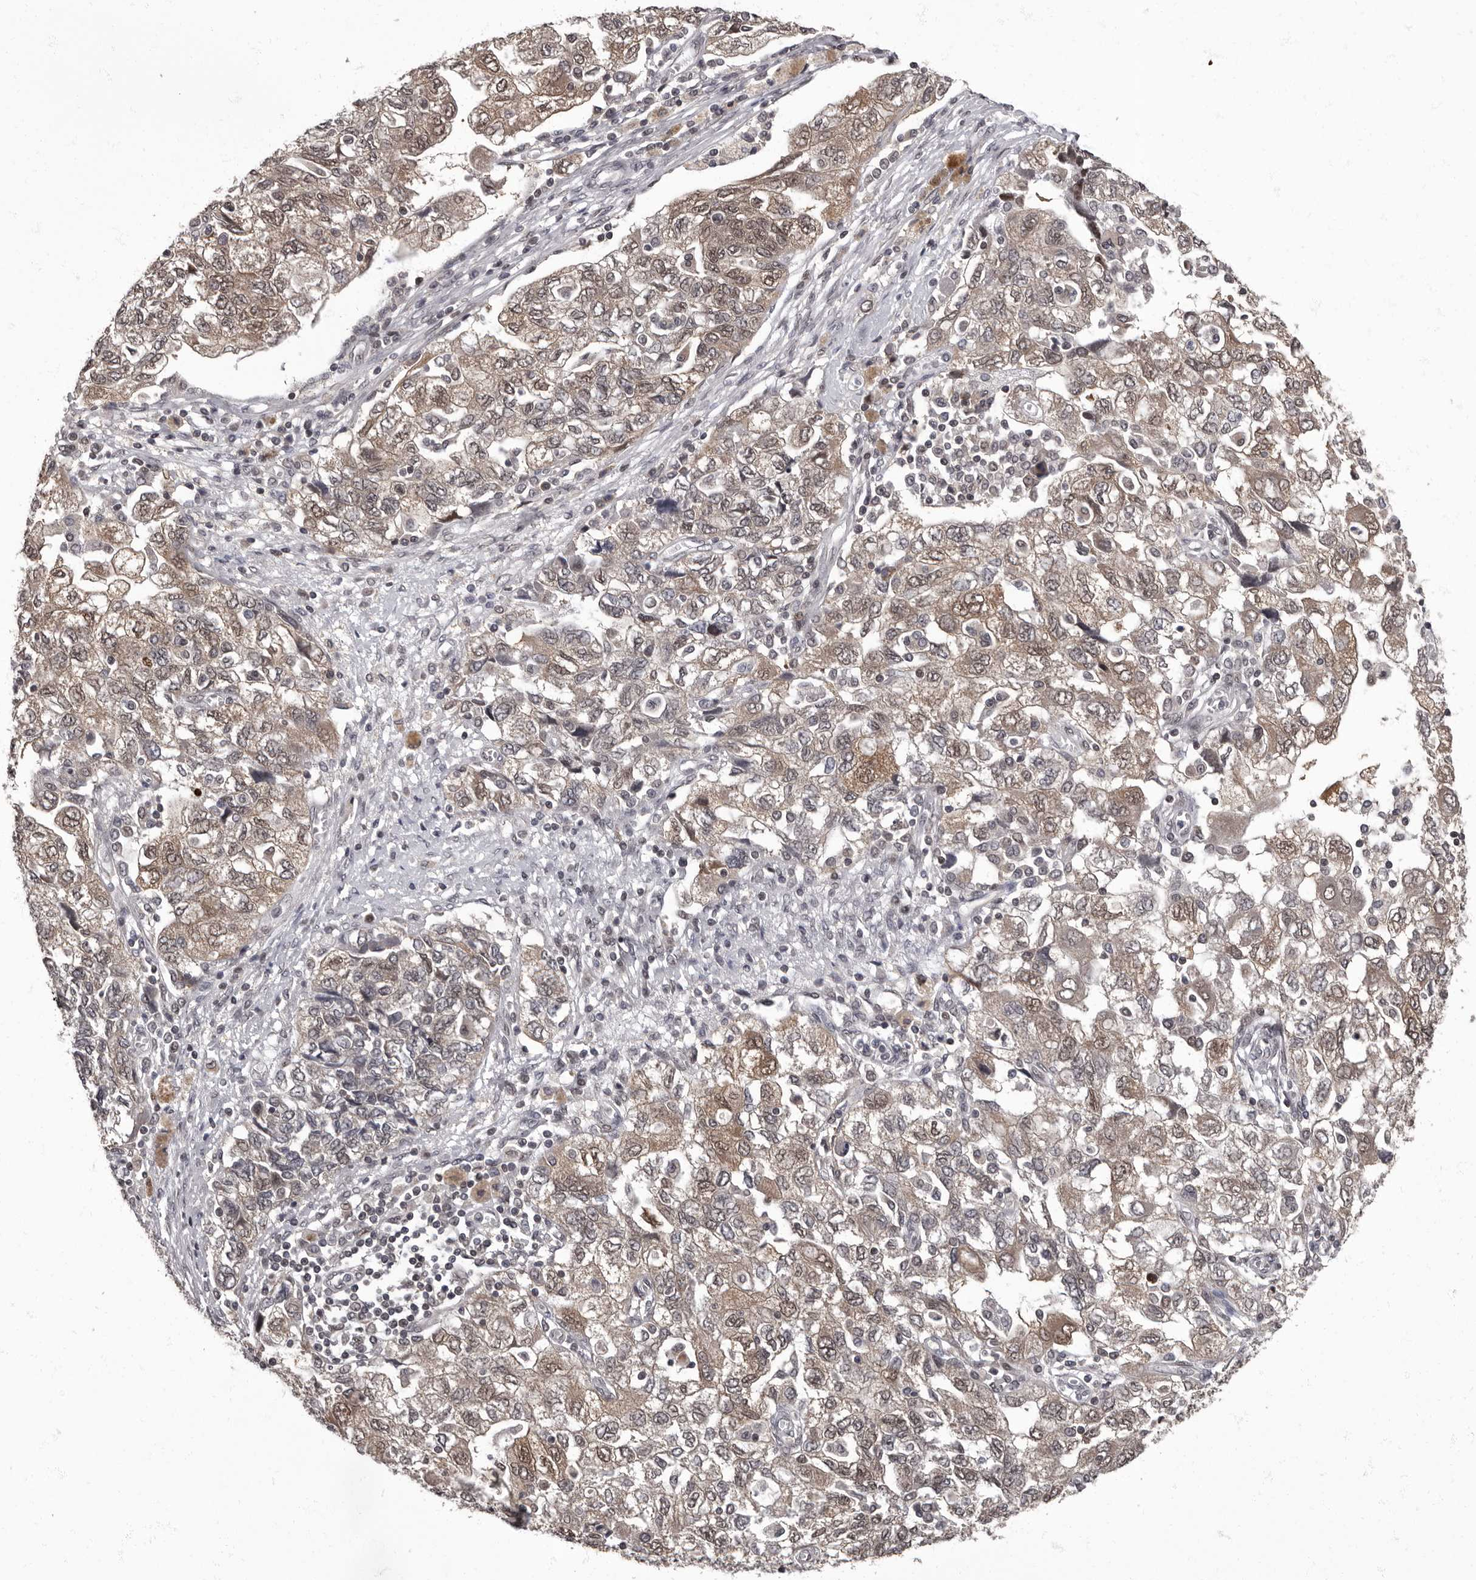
{"staining": {"intensity": "weak", "quantity": ">75%", "location": "cytoplasmic/membranous,nuclear"}, "tissue": "ovarian cancer", "cell_type": "Tumor cells", "image_type": "cancer", "snomed": [{"axis": "morphology", "description": "Carcinoma, NOS"}, {"axis": "morphology", "description": "Cystadenocarcinoma, serous, NOS"}, {"axis": "topography", "description": "Ovary"}], "caption": "IHC of ovarian carcinoma demonstrates low levels of weak cytoplasmic/membranous and nuclear positivity in approximately >75% of tumor cells. (DAB (3,3'-diaminobenzidine) IHC with brightfield microscopy, high magnification).", "gene": "C1orf50", "patient": {"sex": "female", "age": 69}}